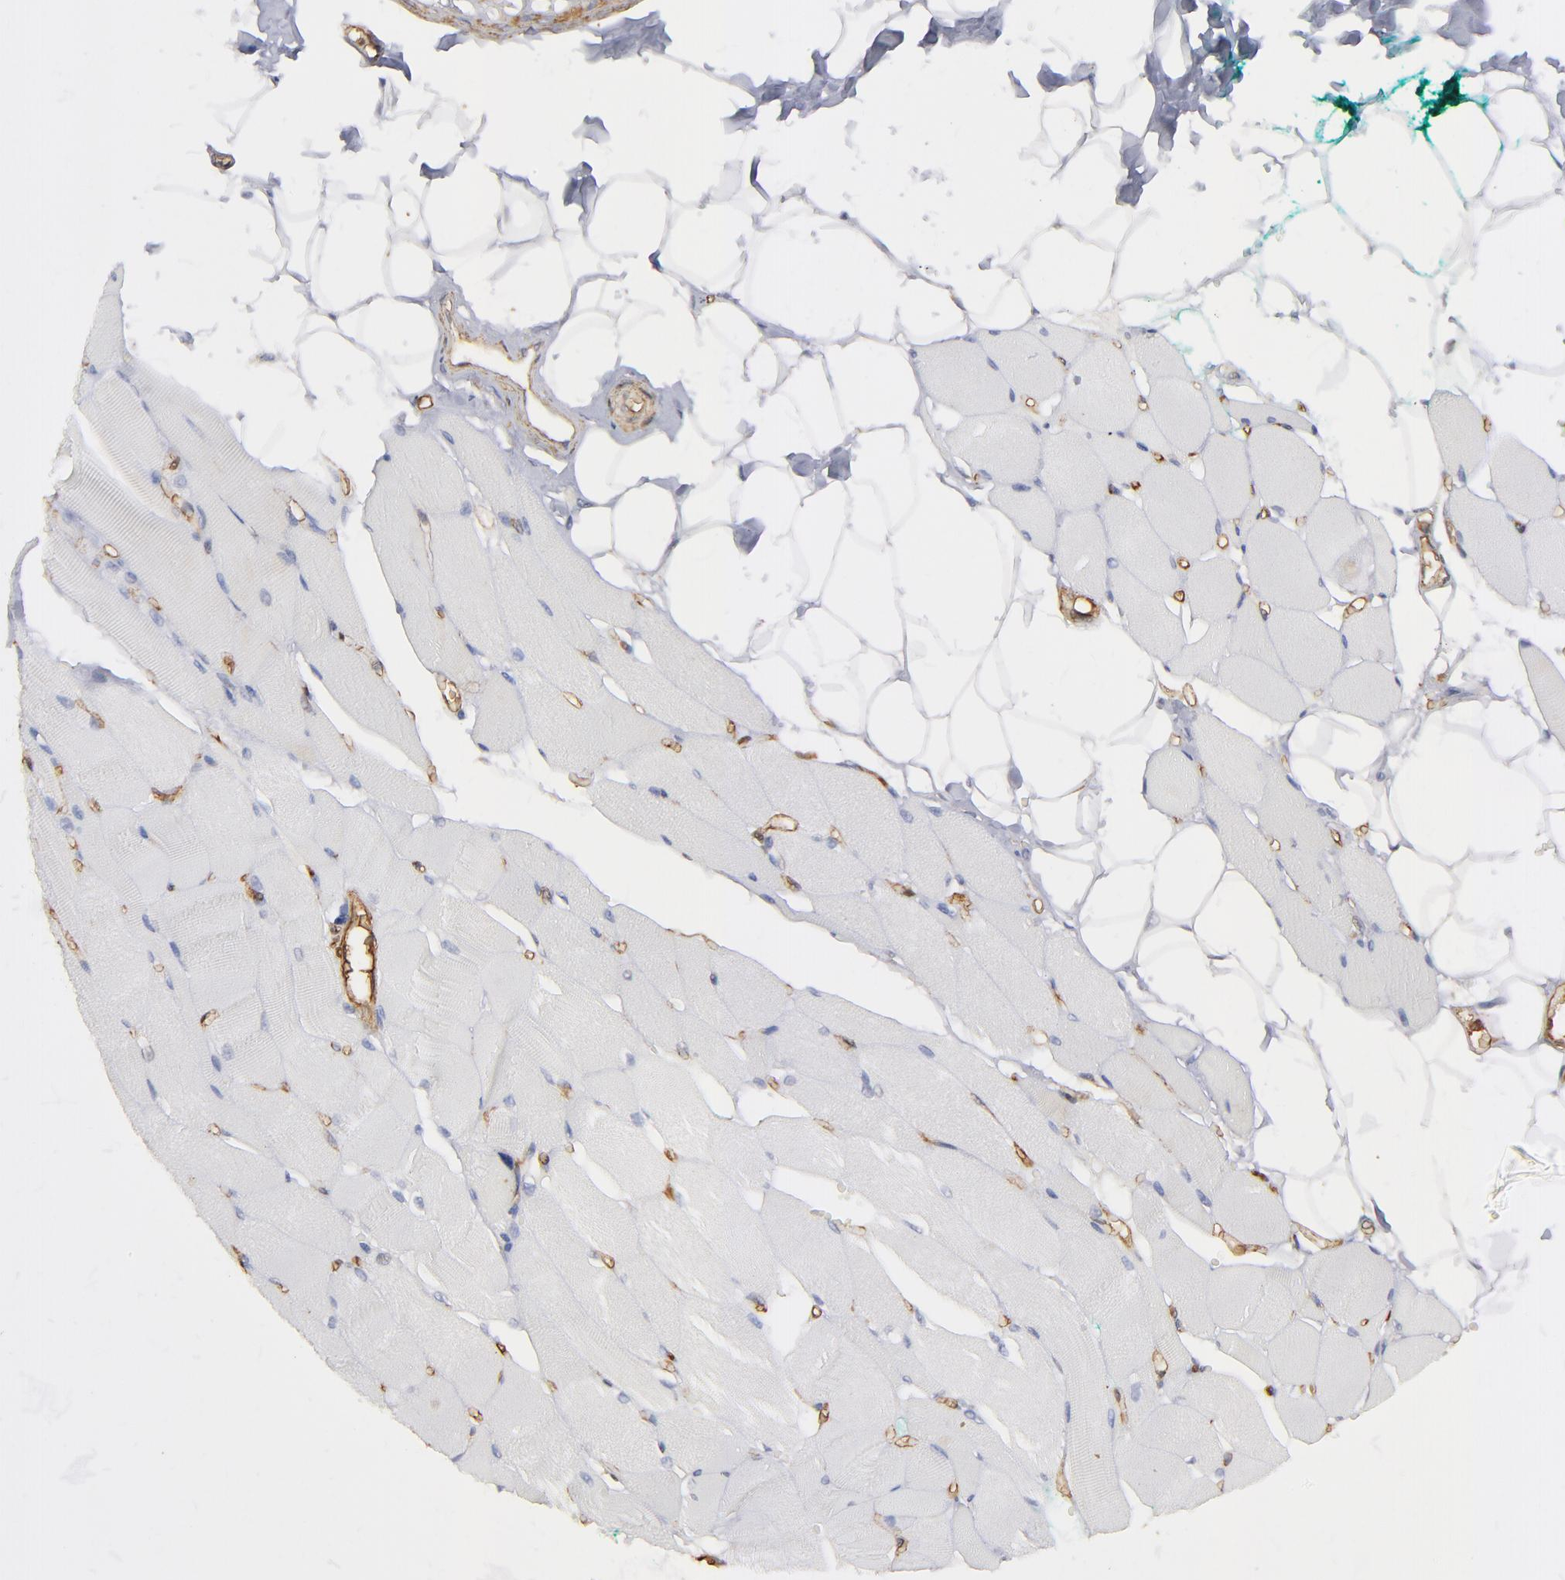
{"staining": {"intensity": "negative", "quantity": "none", "location": "none"}, "tissue": "skeletal muscle", "cell_type": "Myocytes", "image_type": "normal", "snomed": [{"axis": "morphology", "description": "Normal tissue, NOS"}, {"axis": "topography", "description": "Skeletal muscle"}, {"axis": "topography", "description": "Peripheral nerve tissue"}], "caption": "This image is of benign skeletal muscle stained with immunohistochemistry (IHC) to label a protein in brown with the nuclei are counter-stained blue. There is no staining in myocytes.", "gene": "ACTN4", "patient": {"sex": "female", "age": 84}}